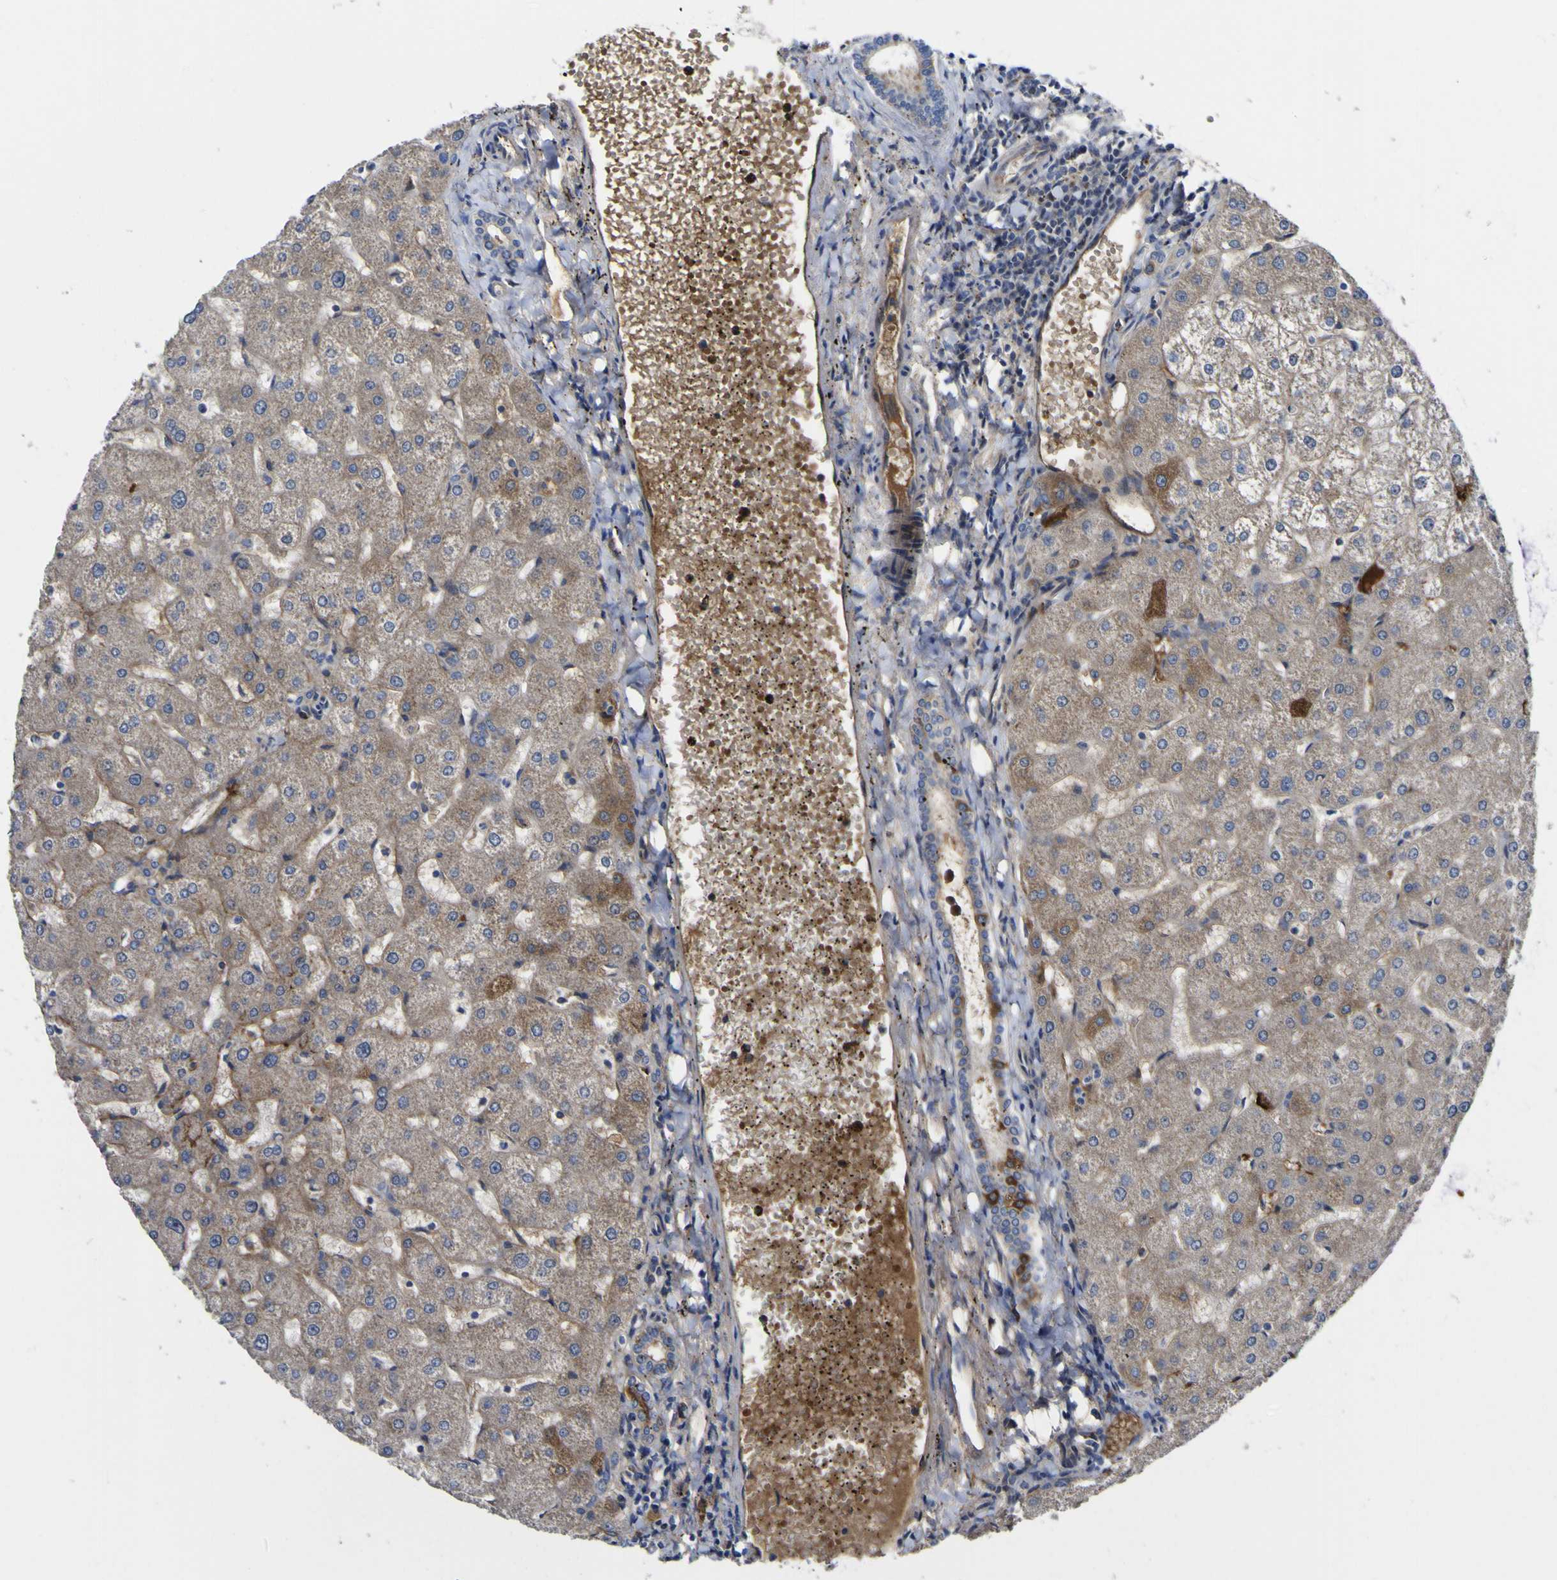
{"staining": {"intensity": "moderate", "quantity": ">75%", "location": "cytoplasmic/membranous"}, "tissue": "liver", "cell_type": "Cholangiocytes", "image_type": "normal", "snomed": [{"axis": "morphology", "description": "Normal tissue, NOS"}, {"axis": "topography", "description": "Liver"}], "caption": "IHC staining of normal liver, which shows medium levels of moderate cytoplasmic/membranous staining in approximately >75% of cholangiocytes indicating moderate cytoplasmic/membranous protein staining. The staining was performed using DAB (3,3'-diaminobenzidine) (brown) for protein detection and nuclei were counterstained in hematoxylin (blue).", "gene": "CCDC90B", "patient": {"sex": "male", "age": 67}}